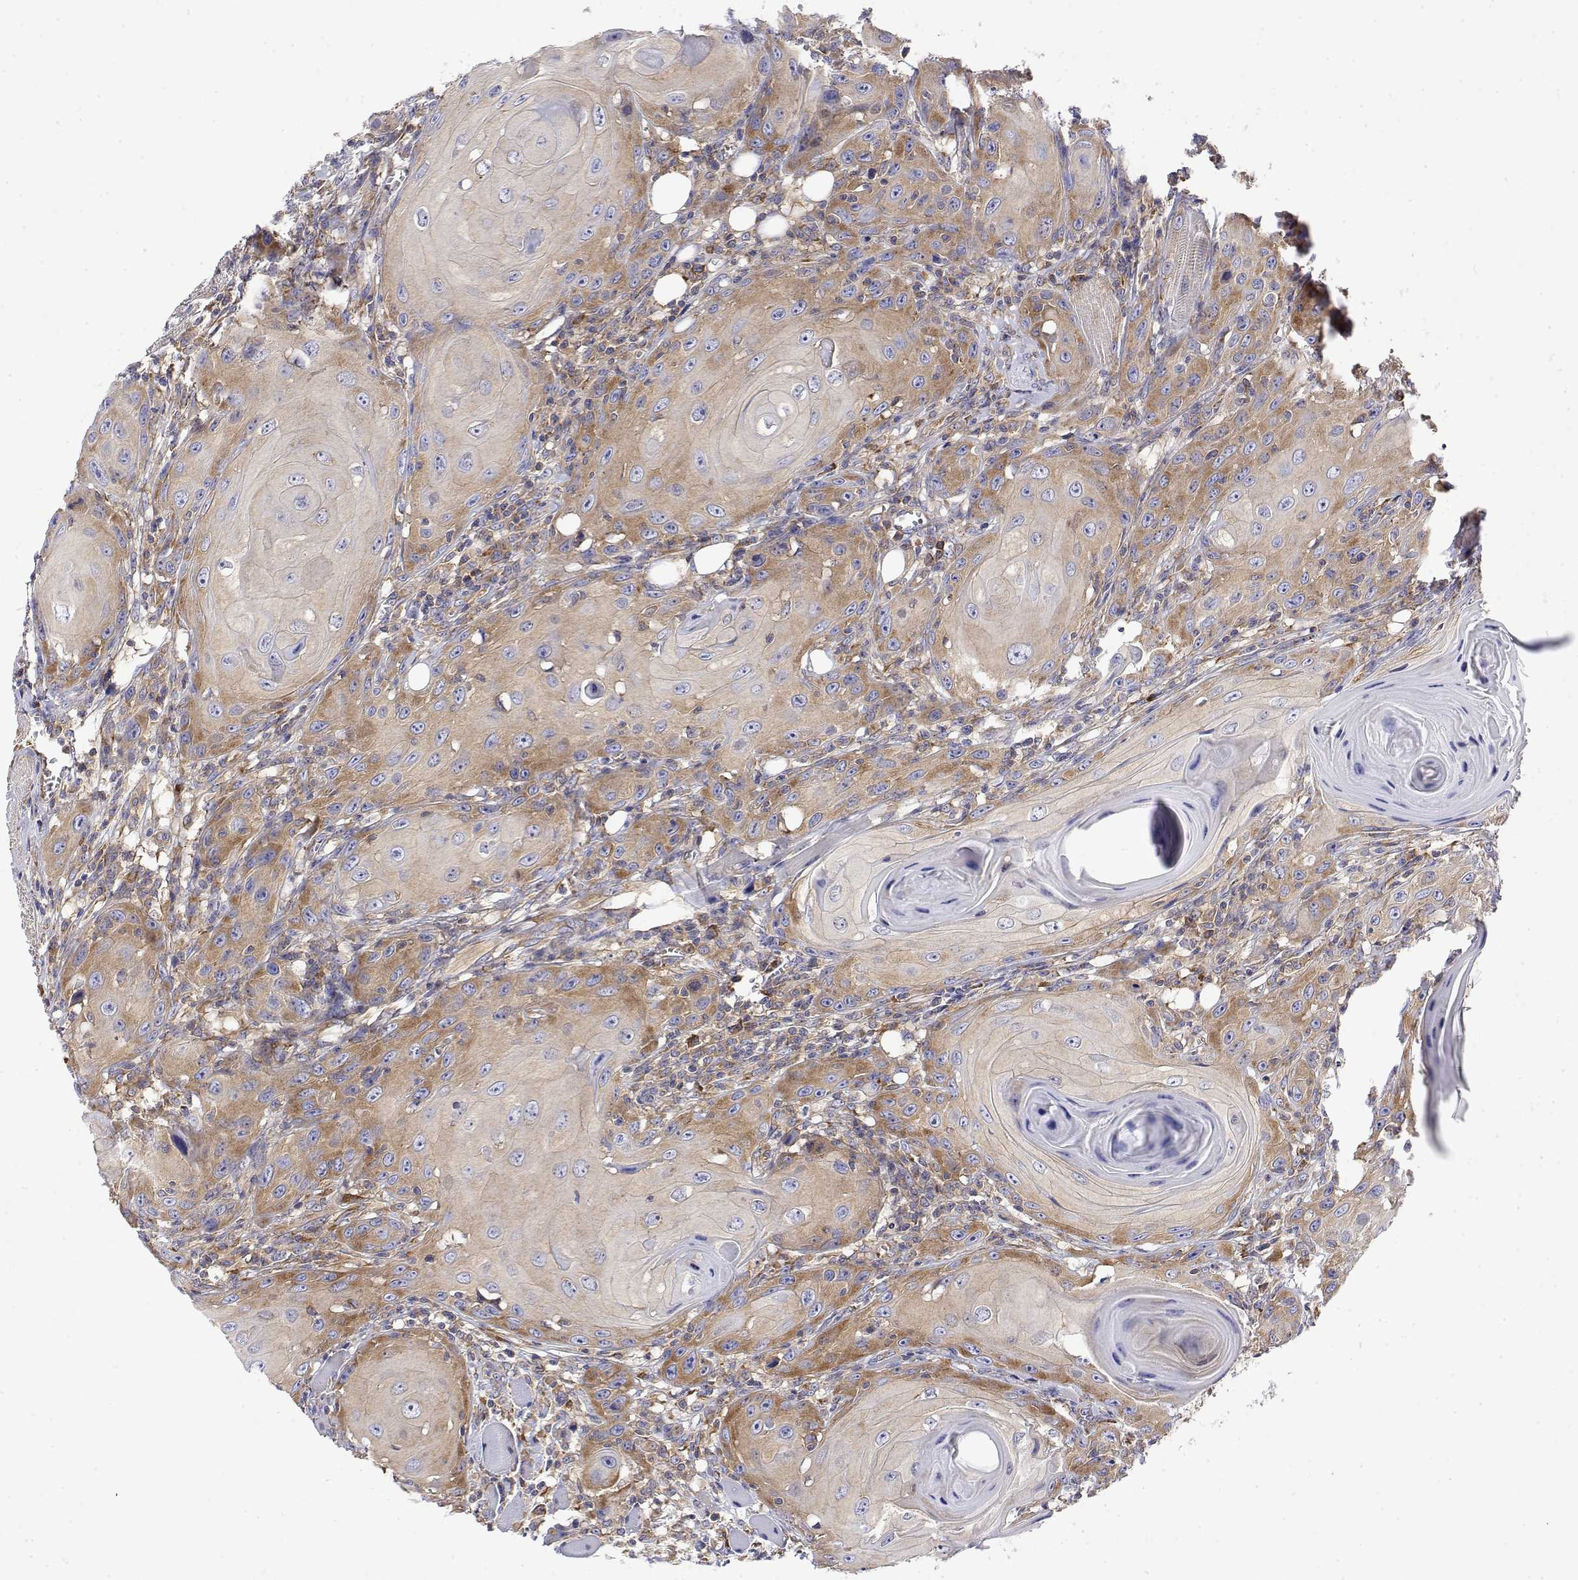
{"staining": {"intensity": "moderate", "quantity": "25%-75%", "location": "cytoplasmic/membranous"}, "tissue": "head and neck cancer", "cell_type": "Tumor cells", "image_type": "cancer", "snomed": [{"axis": "morphology", "description": "Squamous cell carcinoma, NOS"}, {"axis": "topography", "description": "Head-Neck"}], "caption": "The histopathology image displays immunohistochemical staining of squamous cell carcinoma (head and neck). There is moderate cytoplasmic/membranous positivity is present in approximately 25%-75% of tumor cells.", "gene": "EEF1G", "patient": {"sex": "female", "age": 80}}